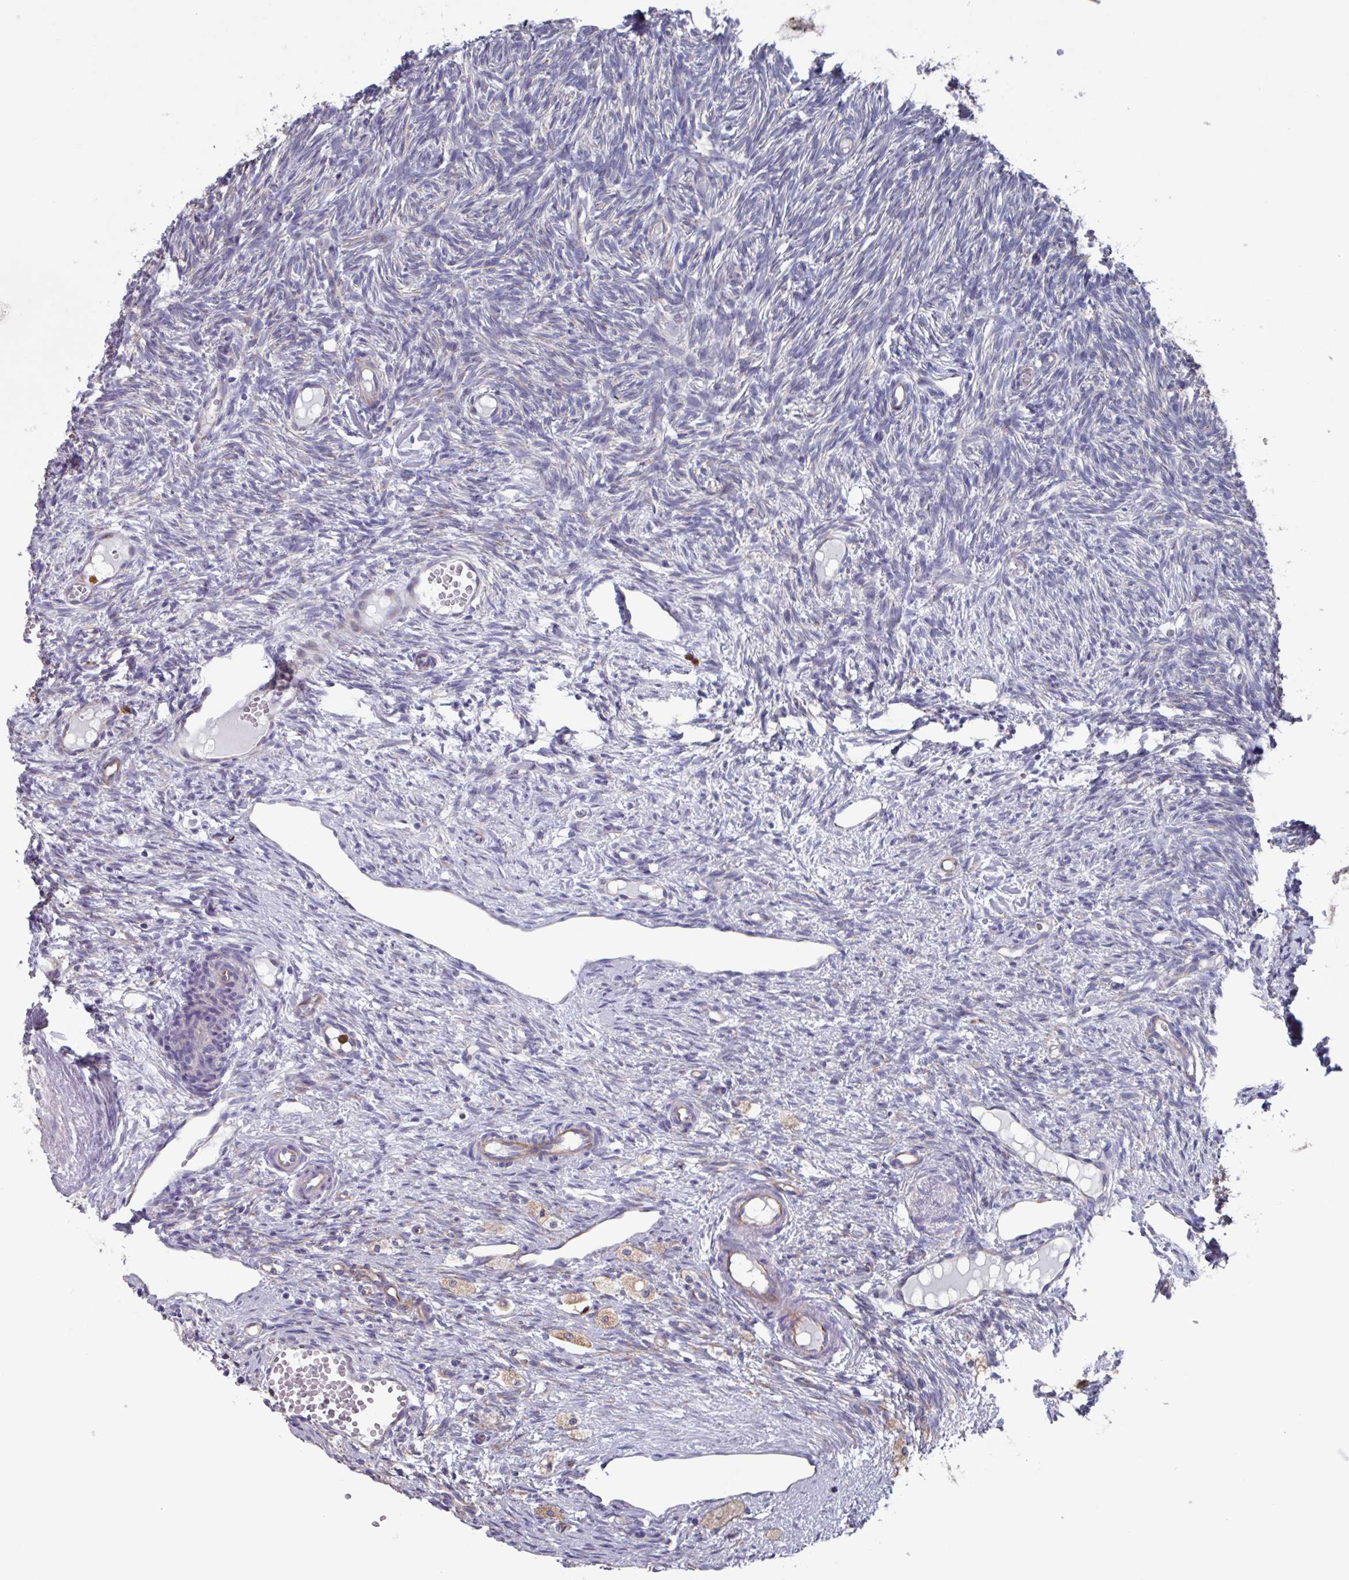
{"staining": {"intensity": "negative", "quantity": "none", "location": "none"}, "tissue": "ovary", "cell_type": "Ovarian stroma cells", "image_type": "normal", "snomed": [{"axis": "morphology", "description": "Normal tissue, NOS"}, {"axis": "topography", "description": "Ovary"}], "caption": "The histopathology image demonstrates no staining of ovarian stroma cells in benign ovary. Brightfield microscopy of immunohistochemistry (IHC) stained with DAB (brown) and hematoxylin (blue), captured at high magnification.", "gene": "UQCC2", "patient": {"sex": "female", "age": 51}}